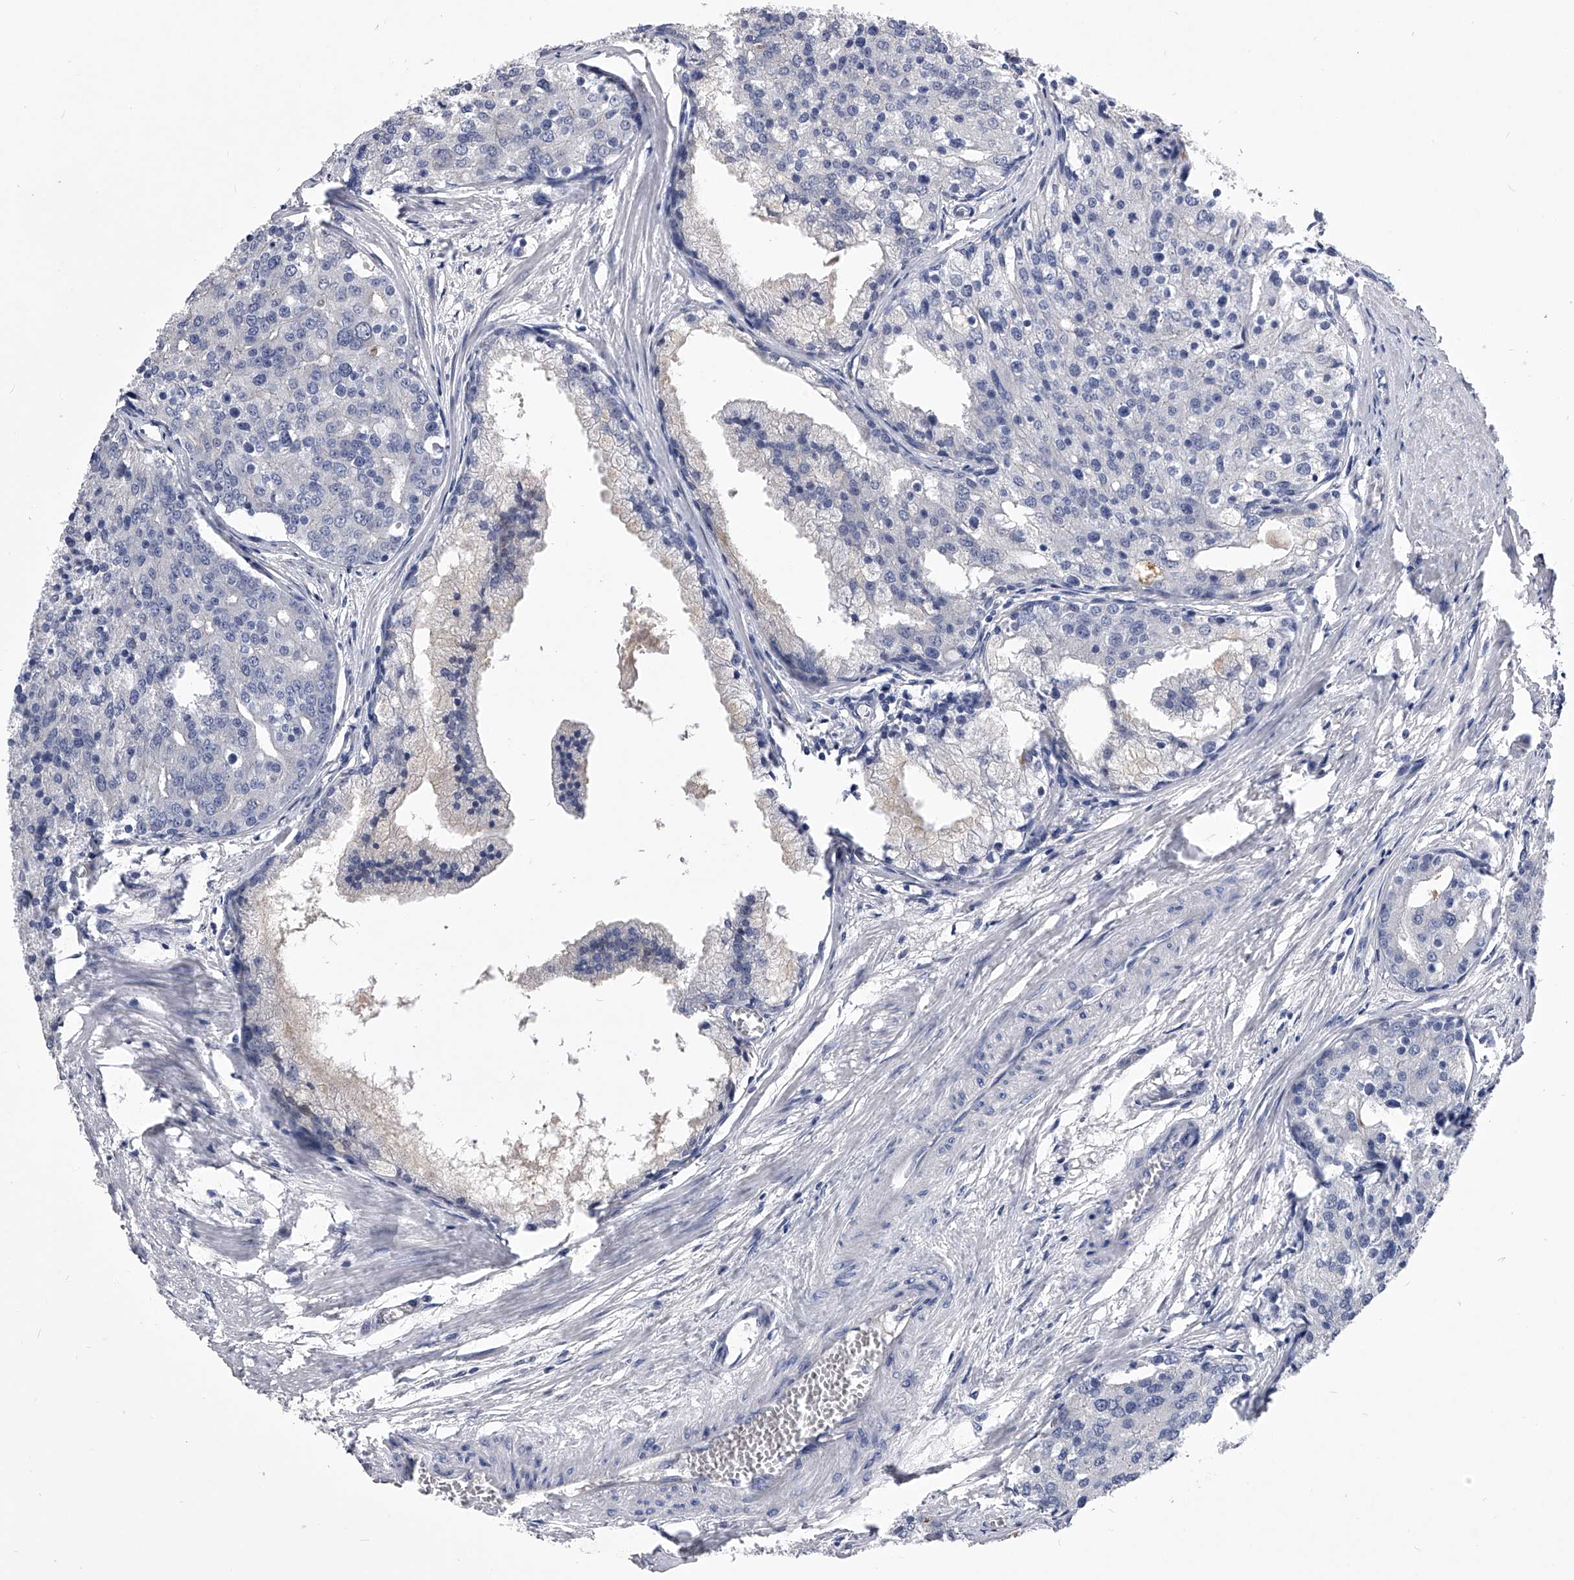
{"staining": {"intensity": "negative", "quantity": "none", "location": "none"}, "tissue": "prostate cancer", "cell_type": "Tumor cells", "image_type": "cancer", "snomed": [{"axis": "morphology", "description": "Adenocarcinoma, High grade"}, {"axis": "topography", "description": "Prostate"}], "caption": "Tumor cells are negative for brown protein staining in prostate cancer (adenocarcinoma (high-grade)).", "gene": "MDN1", "patient": {"sex": "male", "age": 50}}